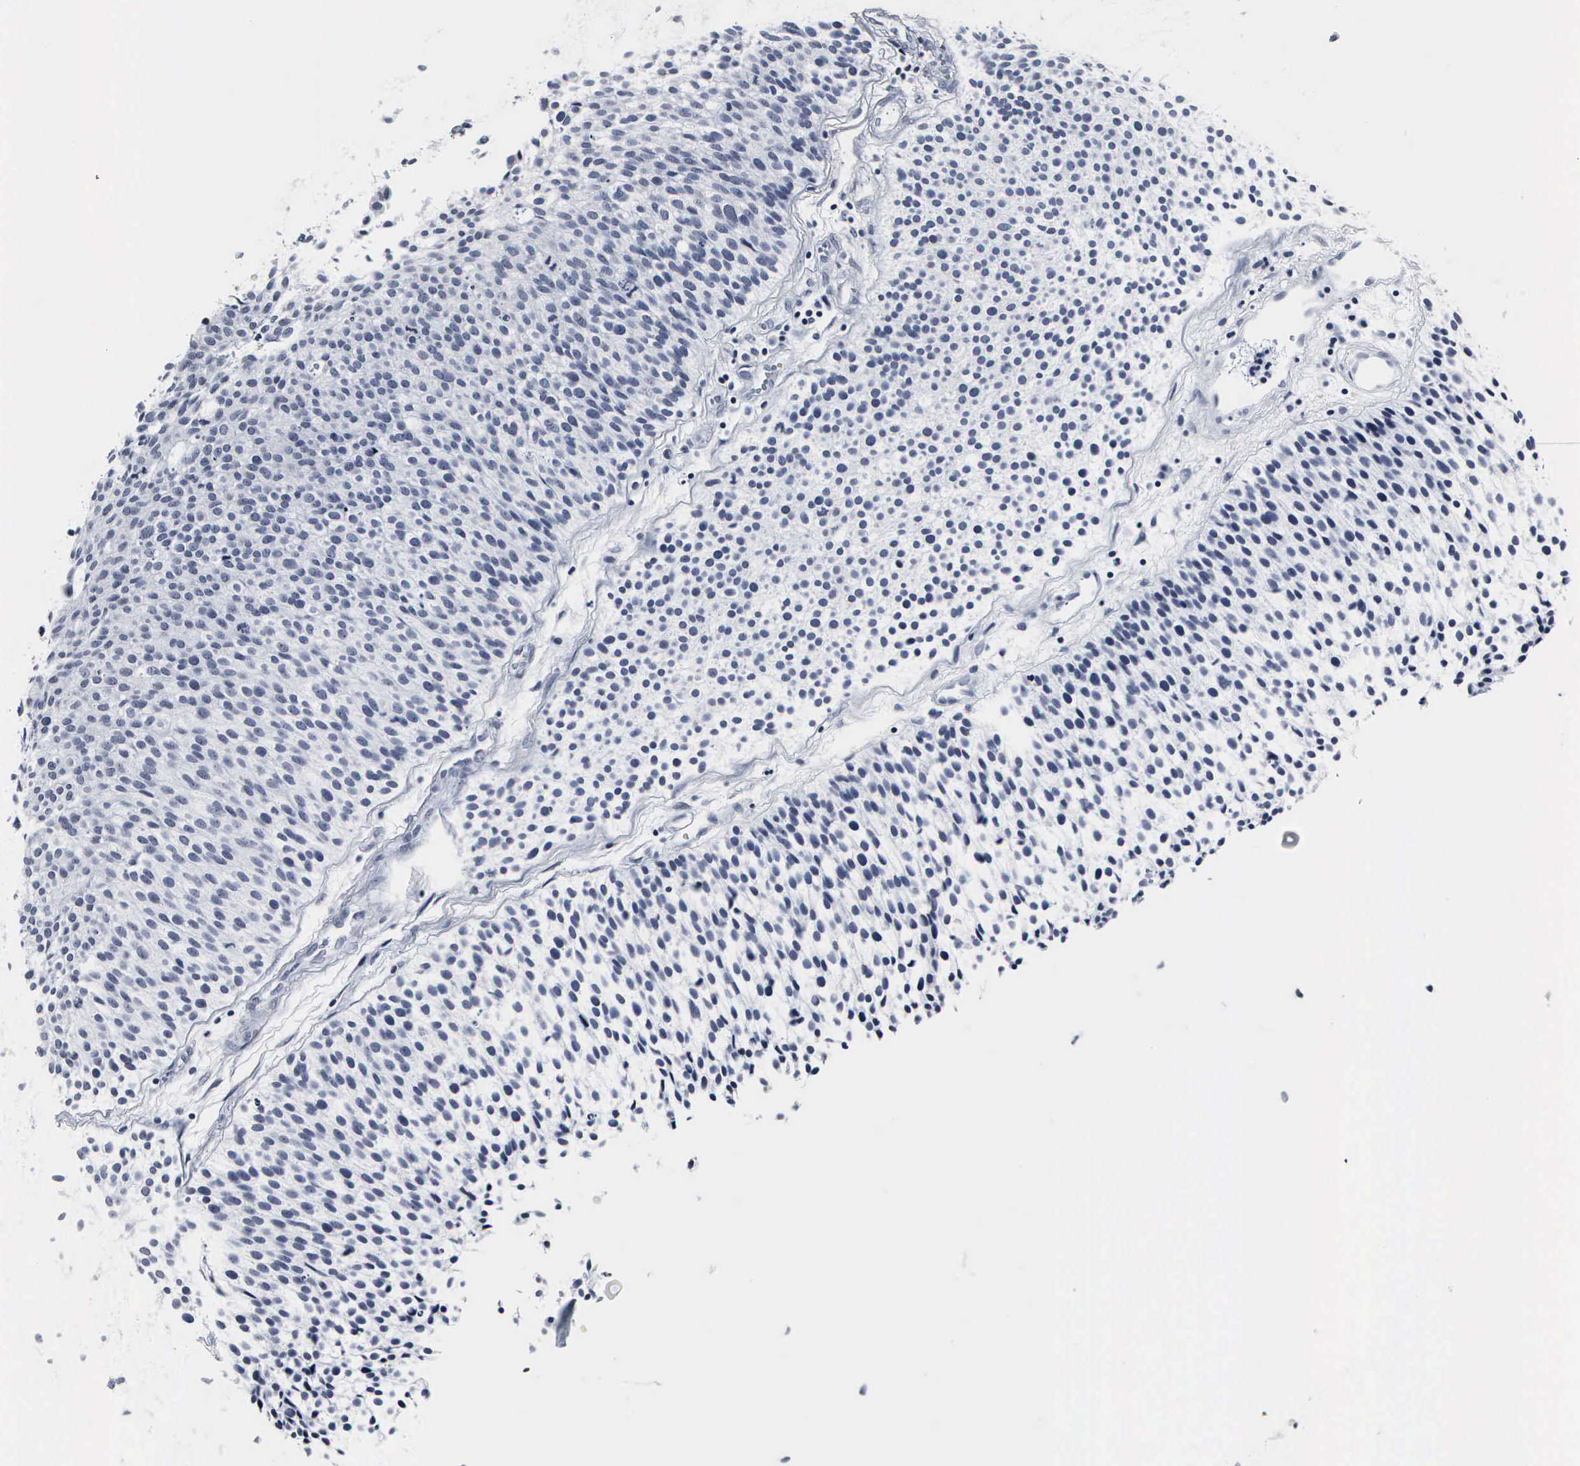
{"staining": {"intensity": "negative", "quantity": "none", "location": "none"}, "tissue": "urothelial cancer", "cell_type": "Tumor cells", "image_type": "cancer", "snomed": [{"axis": "morphology", "description": "Urothelial carcinoma, Low grade"}, {"axis": "topography", "description": "Urinary bladder"}], "caption": "The histopathology image demonstrates no staining of tumor cells in urothelial carcinoma (low-grade).", "gene": "DGCR2", "patient": {"sex": "male", "age": 85}}